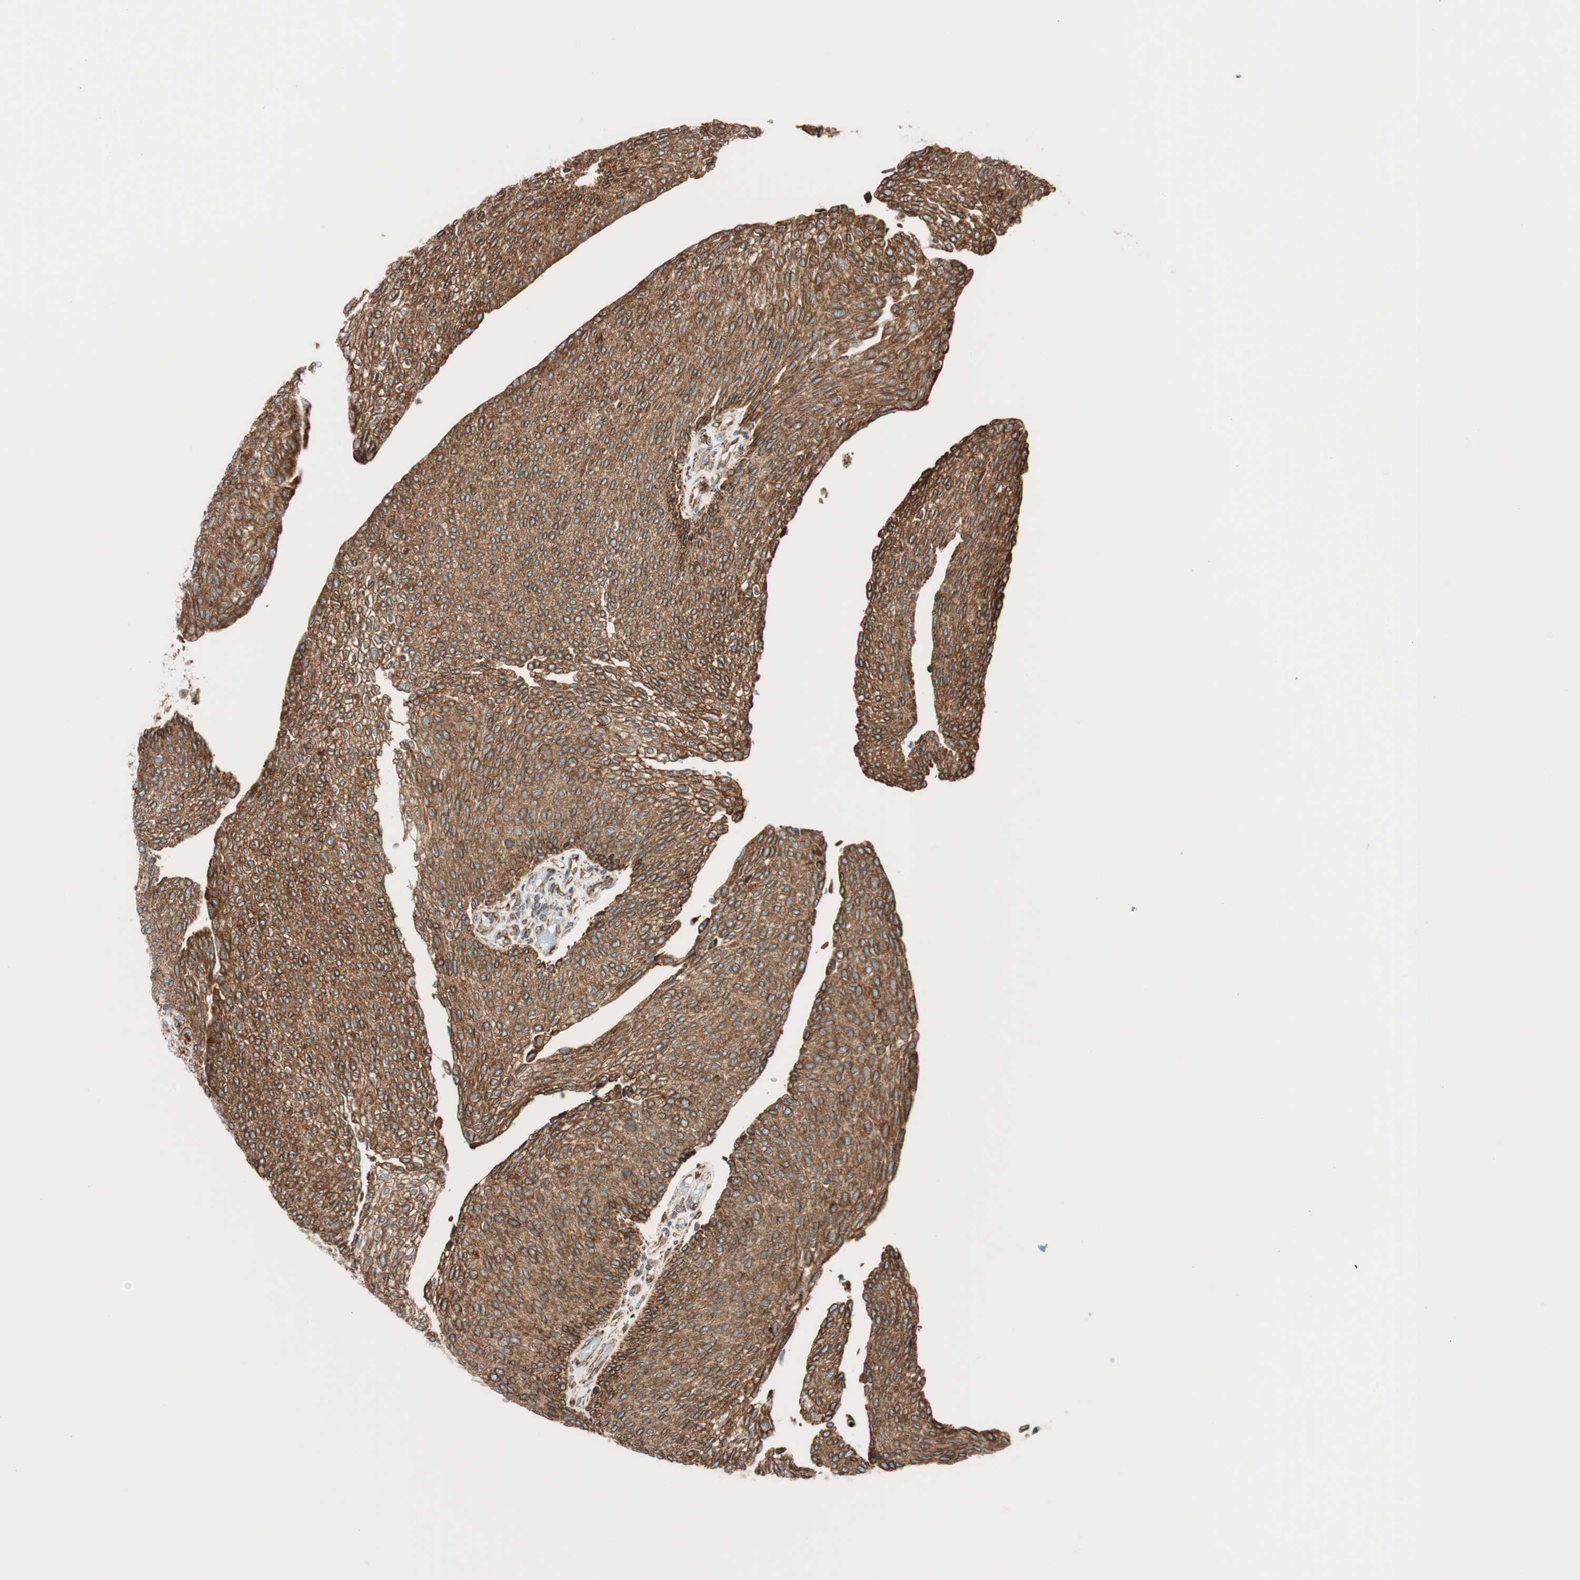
{"staining": {"intensity": "strong", "quantity": ">75%", "location": "cytoplasmic/membranous"}, "tissue": "urothelial cancer", "cell_type": "Tumor cells", "image_type": "cancer", "snomed": [{"axis": "morphology", "description": "Urothelial carcinoma, Low grade"}, {"axis": "topography", "description": "Urinary bladder"}], "caption": "Urothelial carcinoma (low-grade) stained for a protein (brown) exhibits strong cytoplasmic/membranous positive staining in approximately >75% of tumor cells.", "gene": "PRKCSH", "patient": {"sex": "female", "age": 79}}